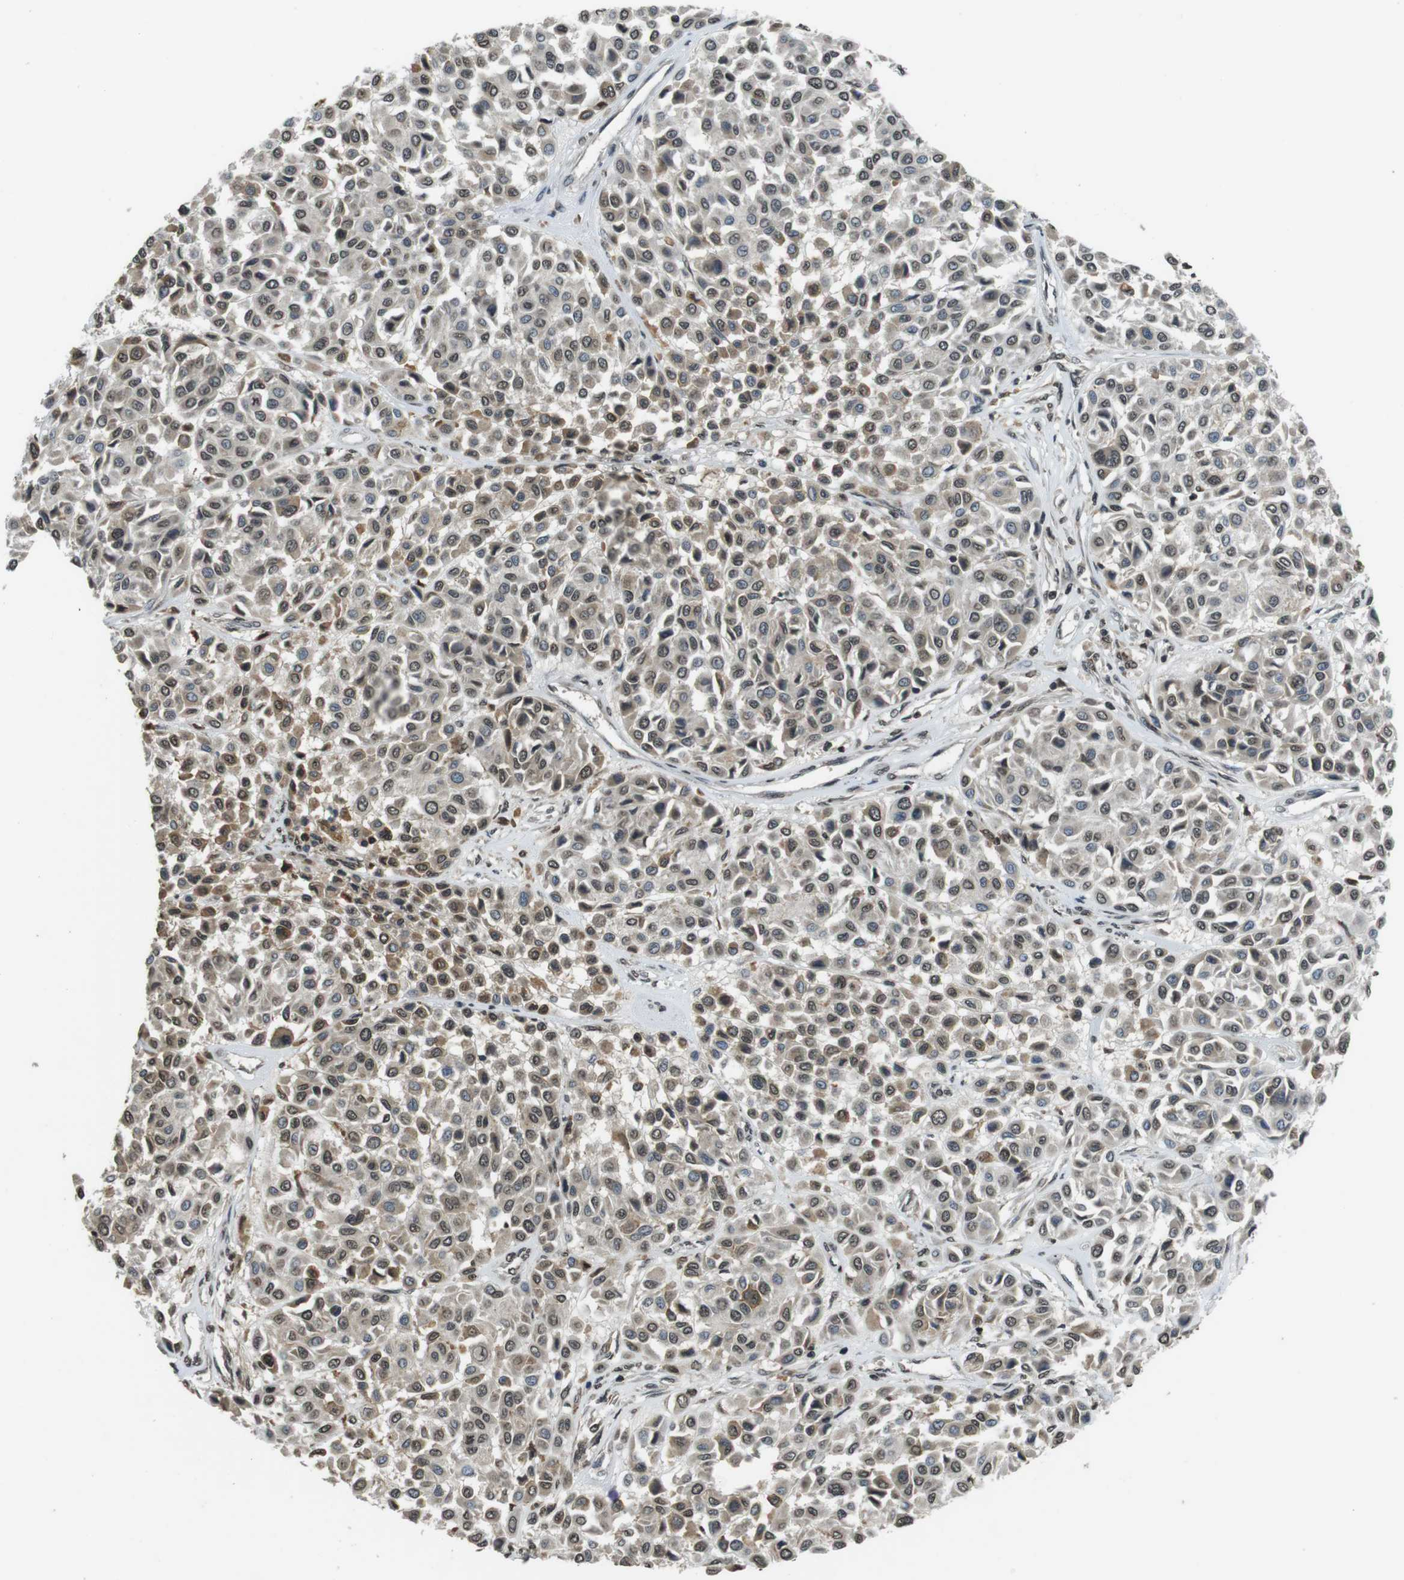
{"staining": {"intensity": "moderate", "quantity": "25%-75%", "location": "nuclear"}, "tissue": "melanoma", "cell_type": "Tumor cells", "image_type": "cancer", "snomed": [{"axis": "morphology", "description": "Malignant melanoma, Metastatic site"}, {"axis": "topography", "description": "Soft tissue"}], "caption": "Immunohistochemistry (IHC) (DAB (3,3'-diaminobenzidine)) staining of melanoma reveals moderate nuclear protein expression in approximately 25%-75% of tumor cells. (IHC, brightfield microscopy, high magnification).", "gene": "MAF", "patient": {"sex": "male", "age": 41}}